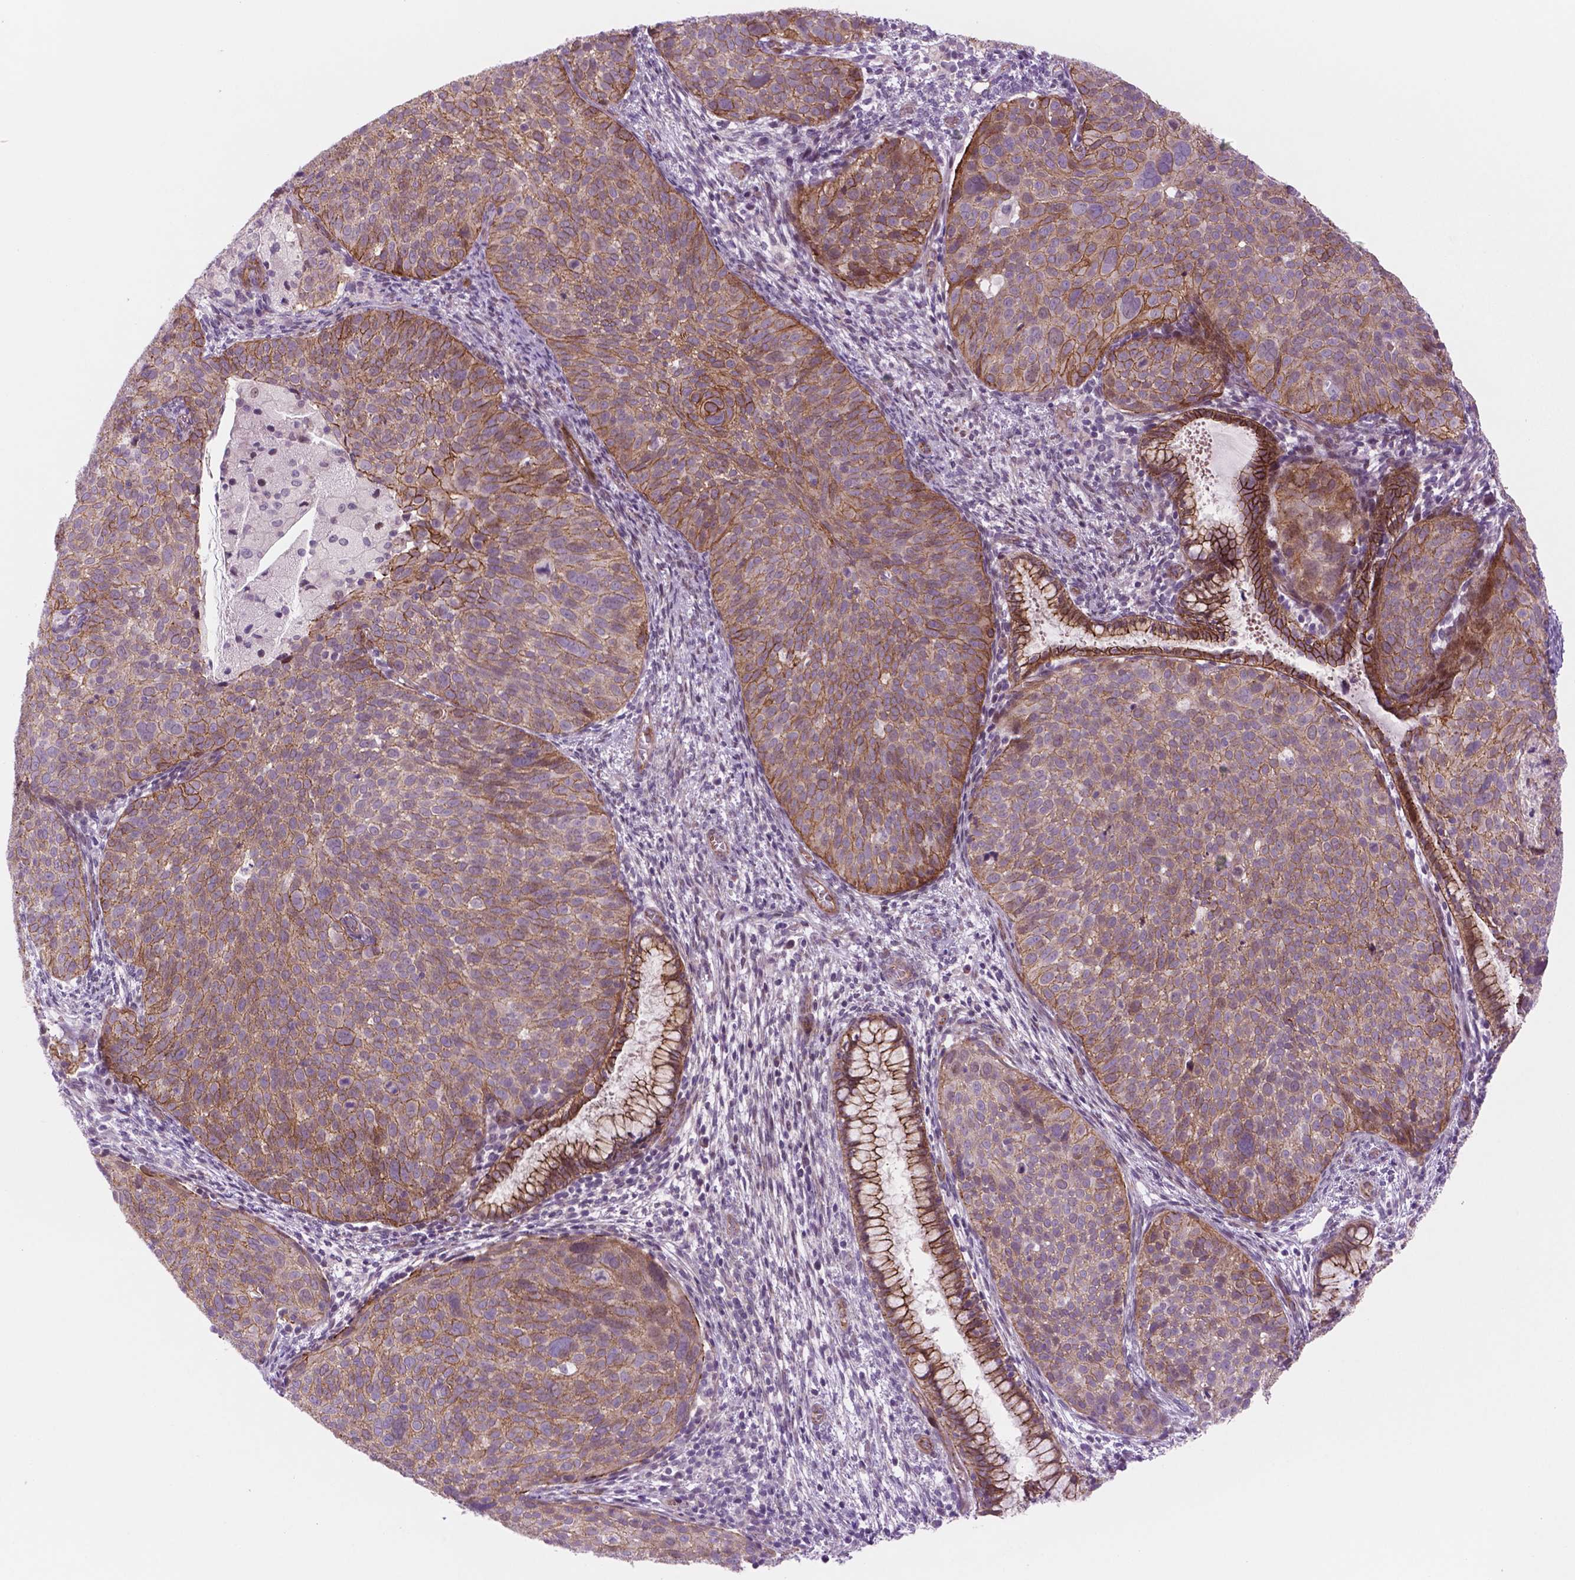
{"staining": {"intensity": "moderate", "quantity": ">75%", "location": "cytoplasmic/membranous"}, "tissue": "cervical cancer", "cell_type": "Tumor cells", "image_type": "cancer", "snomed": [{"axis": "morphology", "description": "Squamous cell carcinoma, NOS"}, {"axis": "topography", "description": "Cervix"}], "caption": "Immunohistochemistry image of cervical cancer (squamous cell carcinoma) stained for a protein (brown), which reveals medium levels of moderate cytoplasmic/membranous expression in about >75% of tumor cells.", "gene": "RND3", "patient": {"sex": "female", "age": 39}}